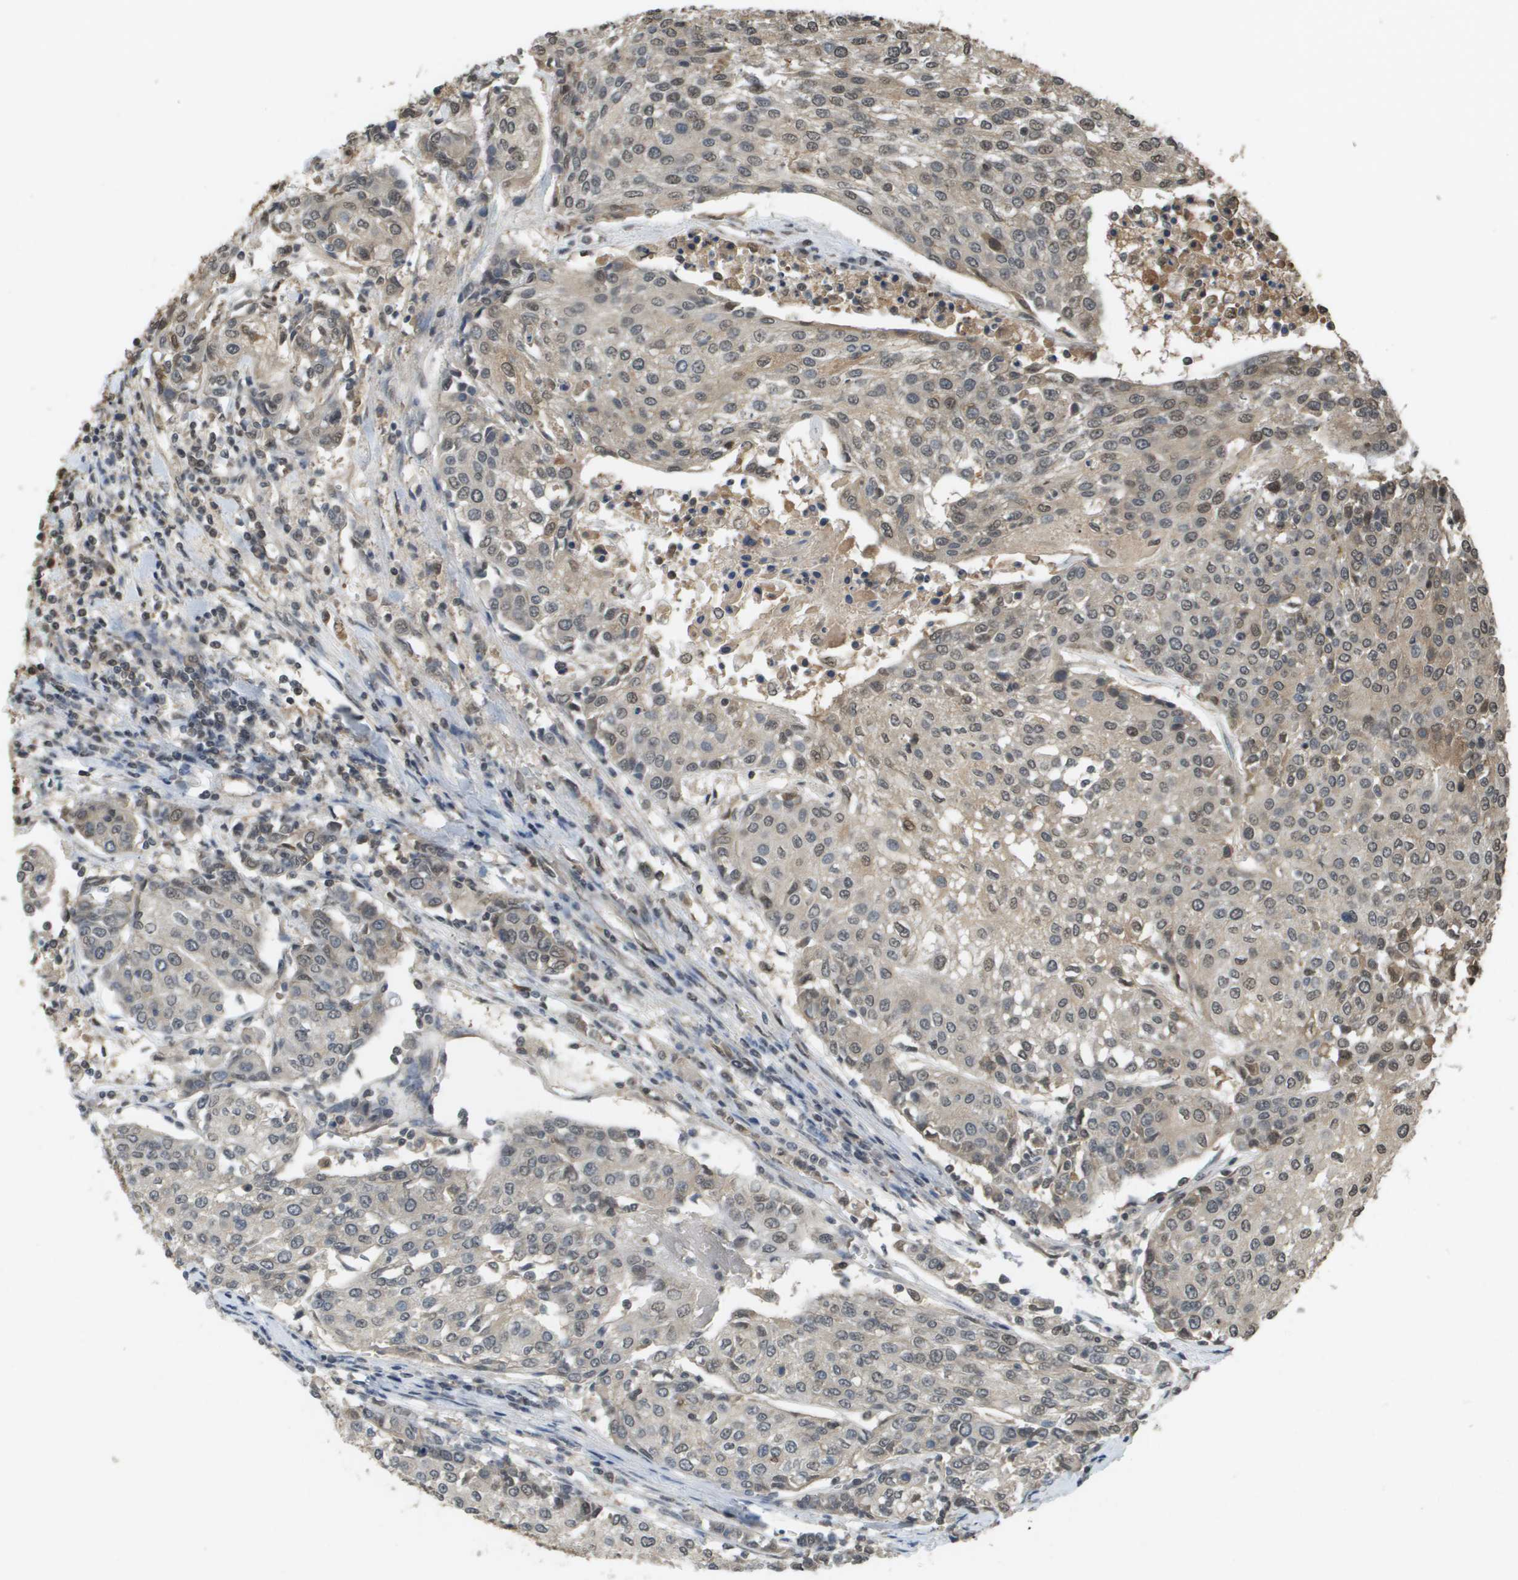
{"staining": {"intensity": "weak", "quantity": "<25%", "location": "nuclear"}, "tissue": "urothelial cancer", "cell_type": "Tumor cells", "image_type": "cancer", "snomed": [{"axis": "morphology", "description": "Urothelial carcinoma, High grade"}, {"axis": "topography", "description": "Urinary bladder"}], "caption": "This is an immunohistochemistry (IHC) photomicrograph of urothelial carcinoma (high-grade). There is no positivity in tumor cells.", "gene": "NDRG2", "patient": {"sex": "female", "age": 85}}